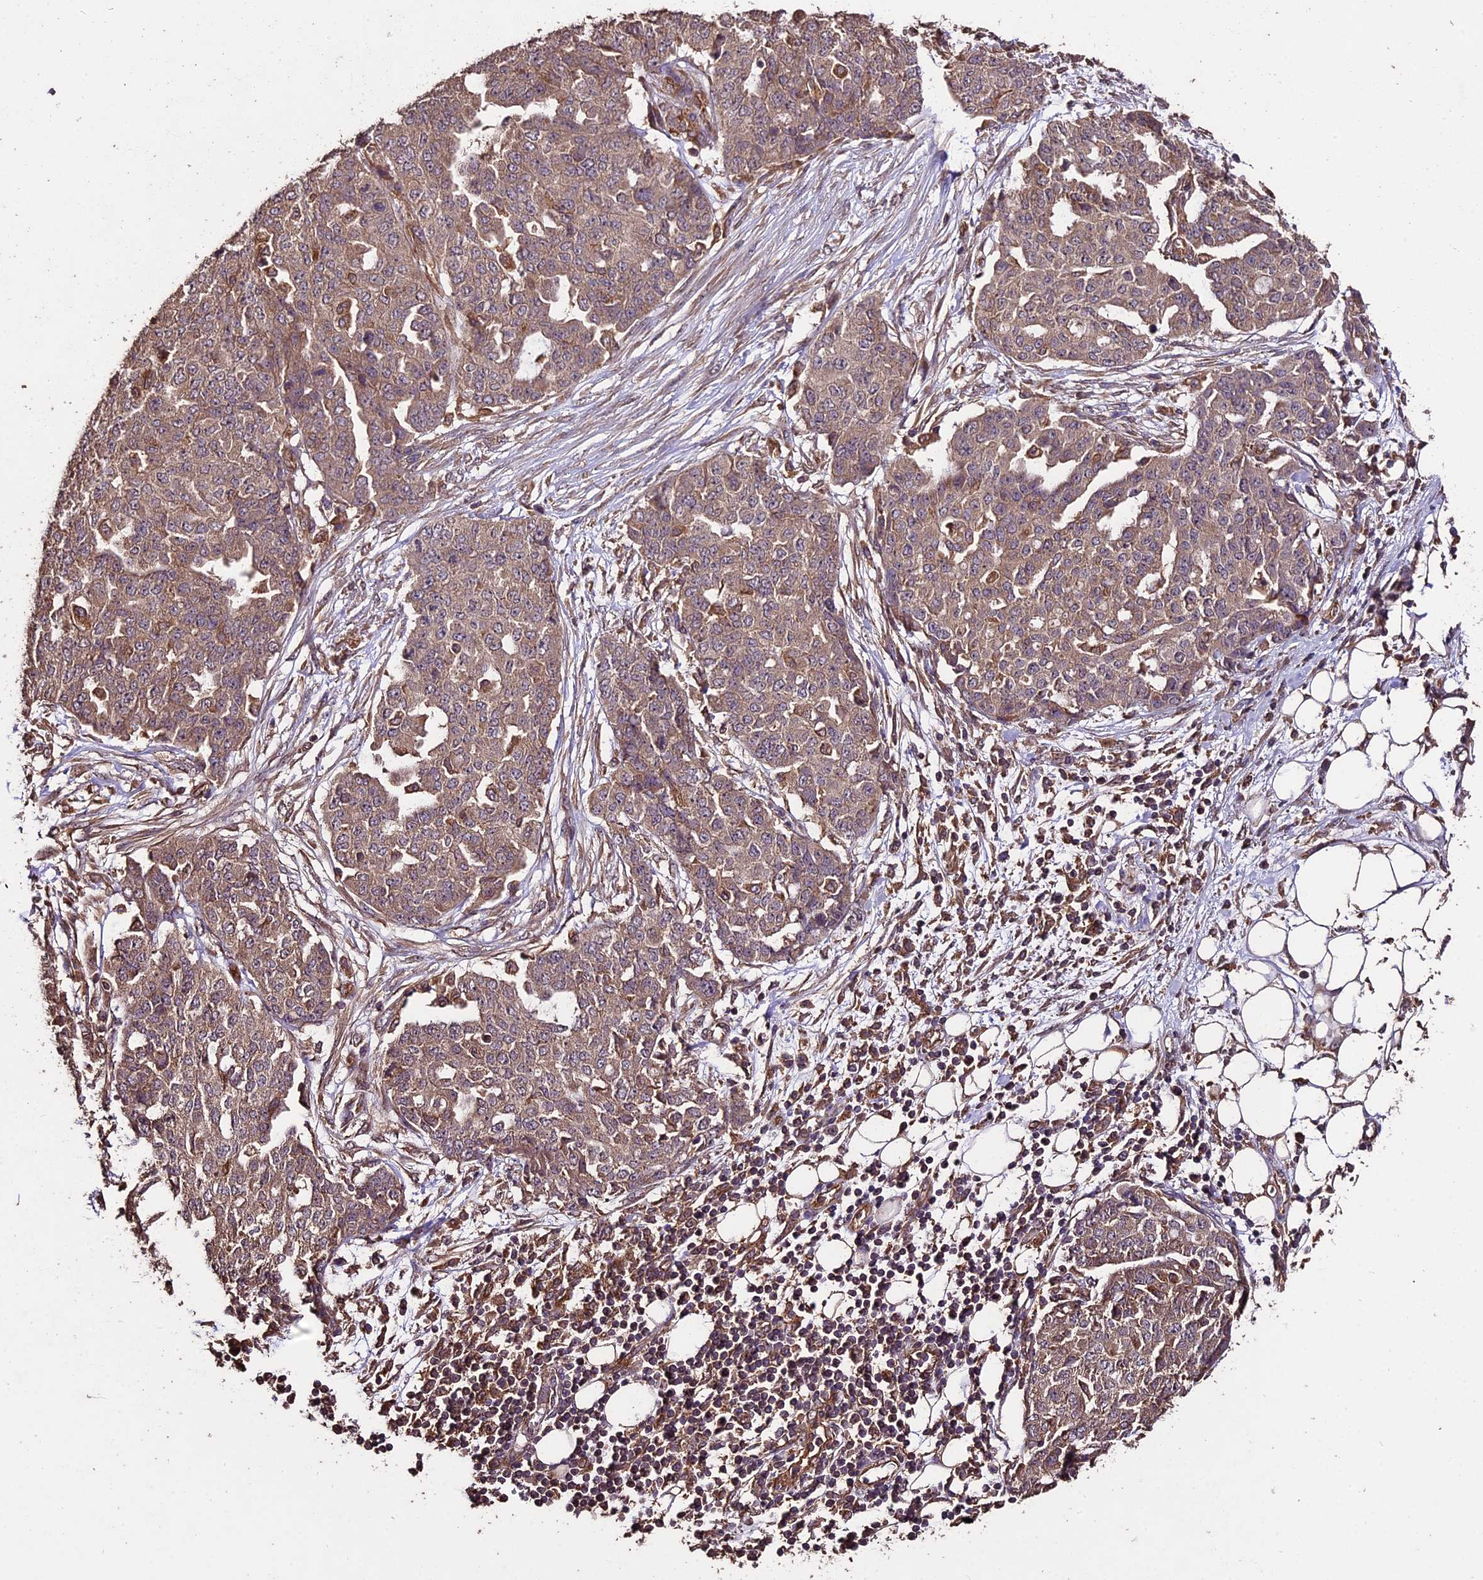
{"staining": {"intensity": "weak", "quantity": ">75%", "location": "cytoplasmic/membranous"}, "tissue": "ovarian cancer", "cell_type": "Tumor cells", "image_type": "cancer", "snomed": [{"axis": "morphology", "description": "Cystadenocarcinoma, serous, NOS"}, {"axis": "topography", "description": "Soft tissue"}, {"axis": "topography", "description": "Ovary"}], "caption": "An IHC photomicrograph of tumor tissue is shown. Protein staining in brown shows weak cytoplasmic/membranous positivity in ovarian serous cystadenocarcinoma within tumor cells.", "gene": "TTLL10", "patient": {"sex": "female", "age": 57}}